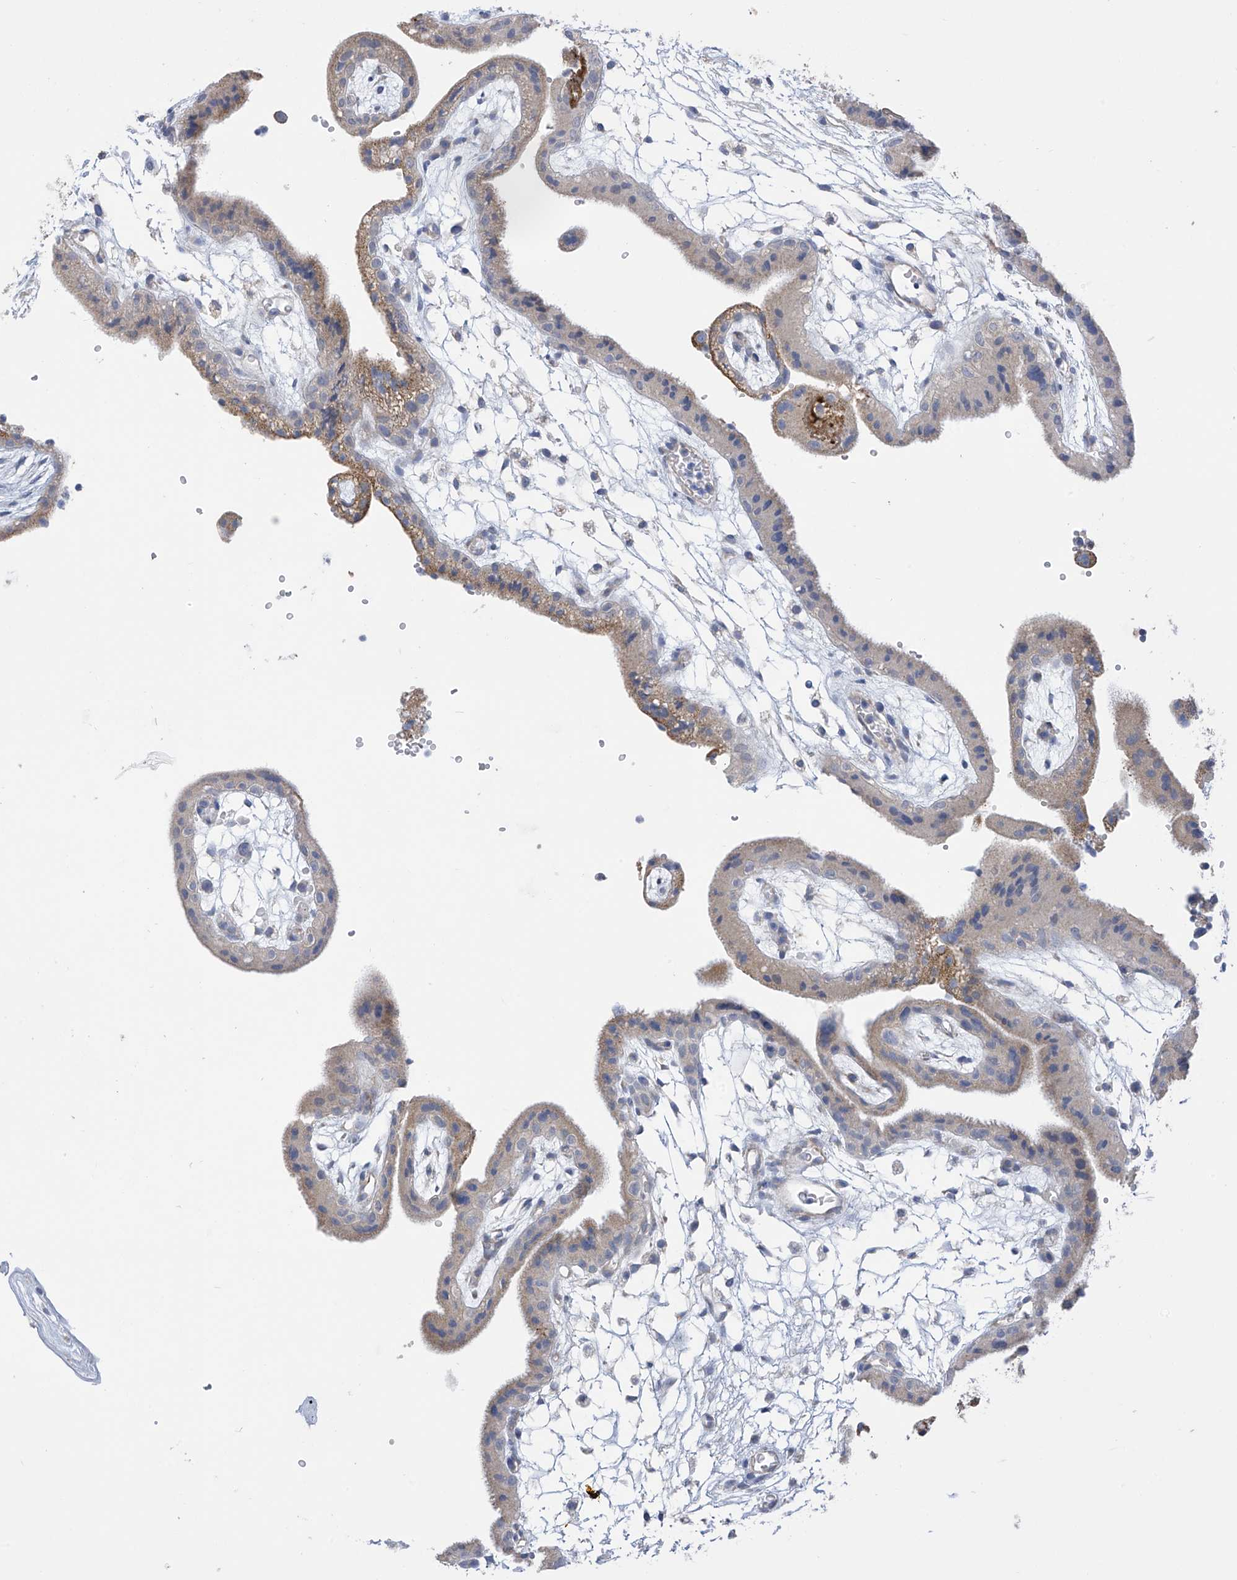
{"staining": {"intensity": "weak", "quantity": ">75%", "location": "cytoplasmic/membranous"}, "tissue": "placenta", "cell_type": "Decidual cells", "image_type": "normal", "snomed": [{"axis": "morphology", "description": "Normal tissue, NOS"}, {"axis": "topography", "description": "Placenta"}], "caption": "Immunohistochemical staining of benign human placenta displays weak cytoplasmic/membranous protein expression in approximately >75% of decidual cells. The staining is performed using DAB (3,3'-diaminobenzidine) brown chromogen to label protein expression. The nuclei are counter-stained blue using hematoxylin.", "gene": "SLCO4A1", "patient": {"sex": "female", "age": 18}}